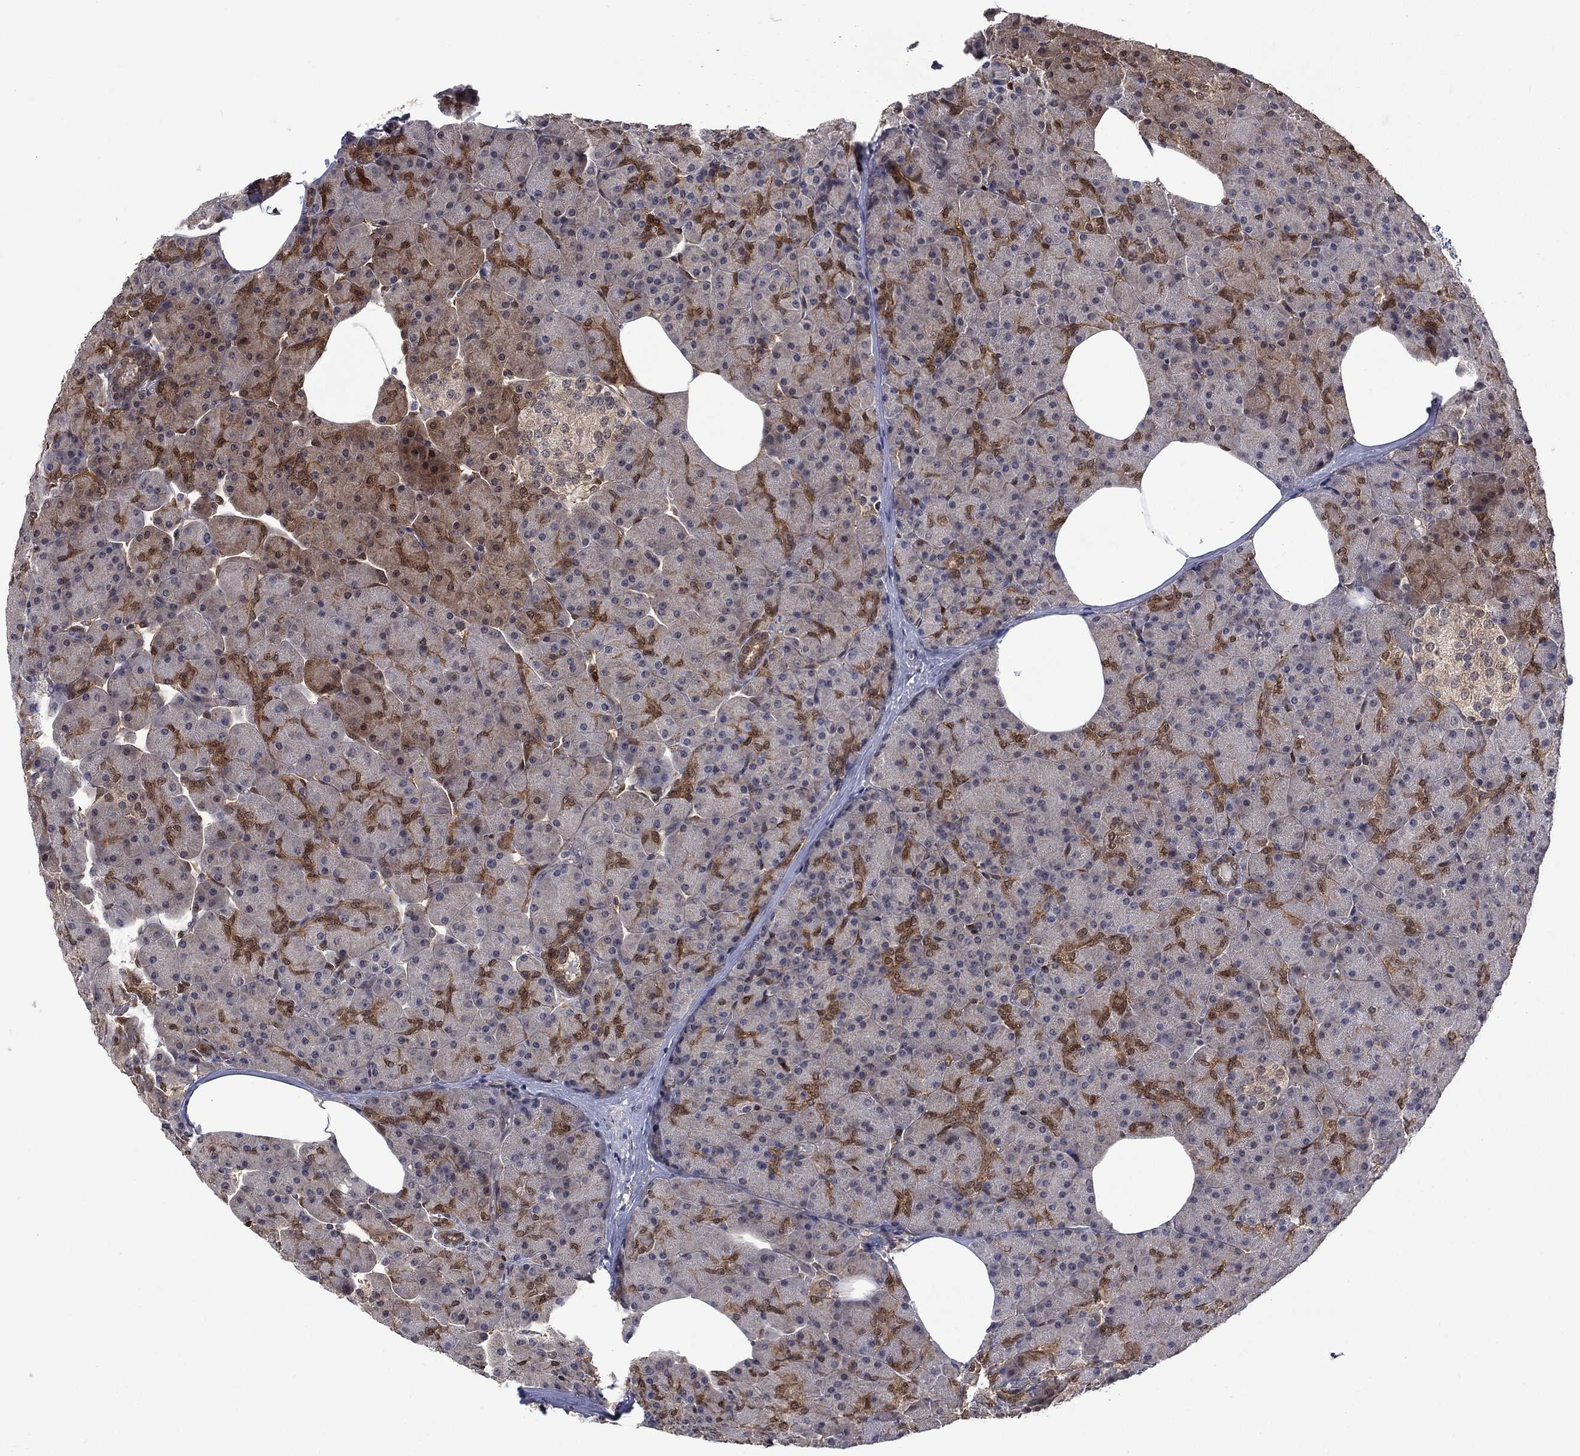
{"staining": {"intensity": "moderate", "quantity": "25%-75%", "location": "cytoplasmic/membranous"}, "tissue": "pancreas", "cell_type": "Exocrine glandular cells", "image_type": "normal", "snomed": [{"axis": "morphology", "description": "Normal tissue, NOS"}, {"axis": "topography", "description": "Pancreas"}], "caption": "High-power microscopy captured an IHC photomicrograph of benign pancreas, revealing moderate cytoplasmic/membranous positivity in approximately 25%-75% of exocrine glandular cells. (brown staining indicates protein expression, while blue staining denotes nuclei).", "gene": "CBR1", "patient": {"sex": "female", "age": 45}}